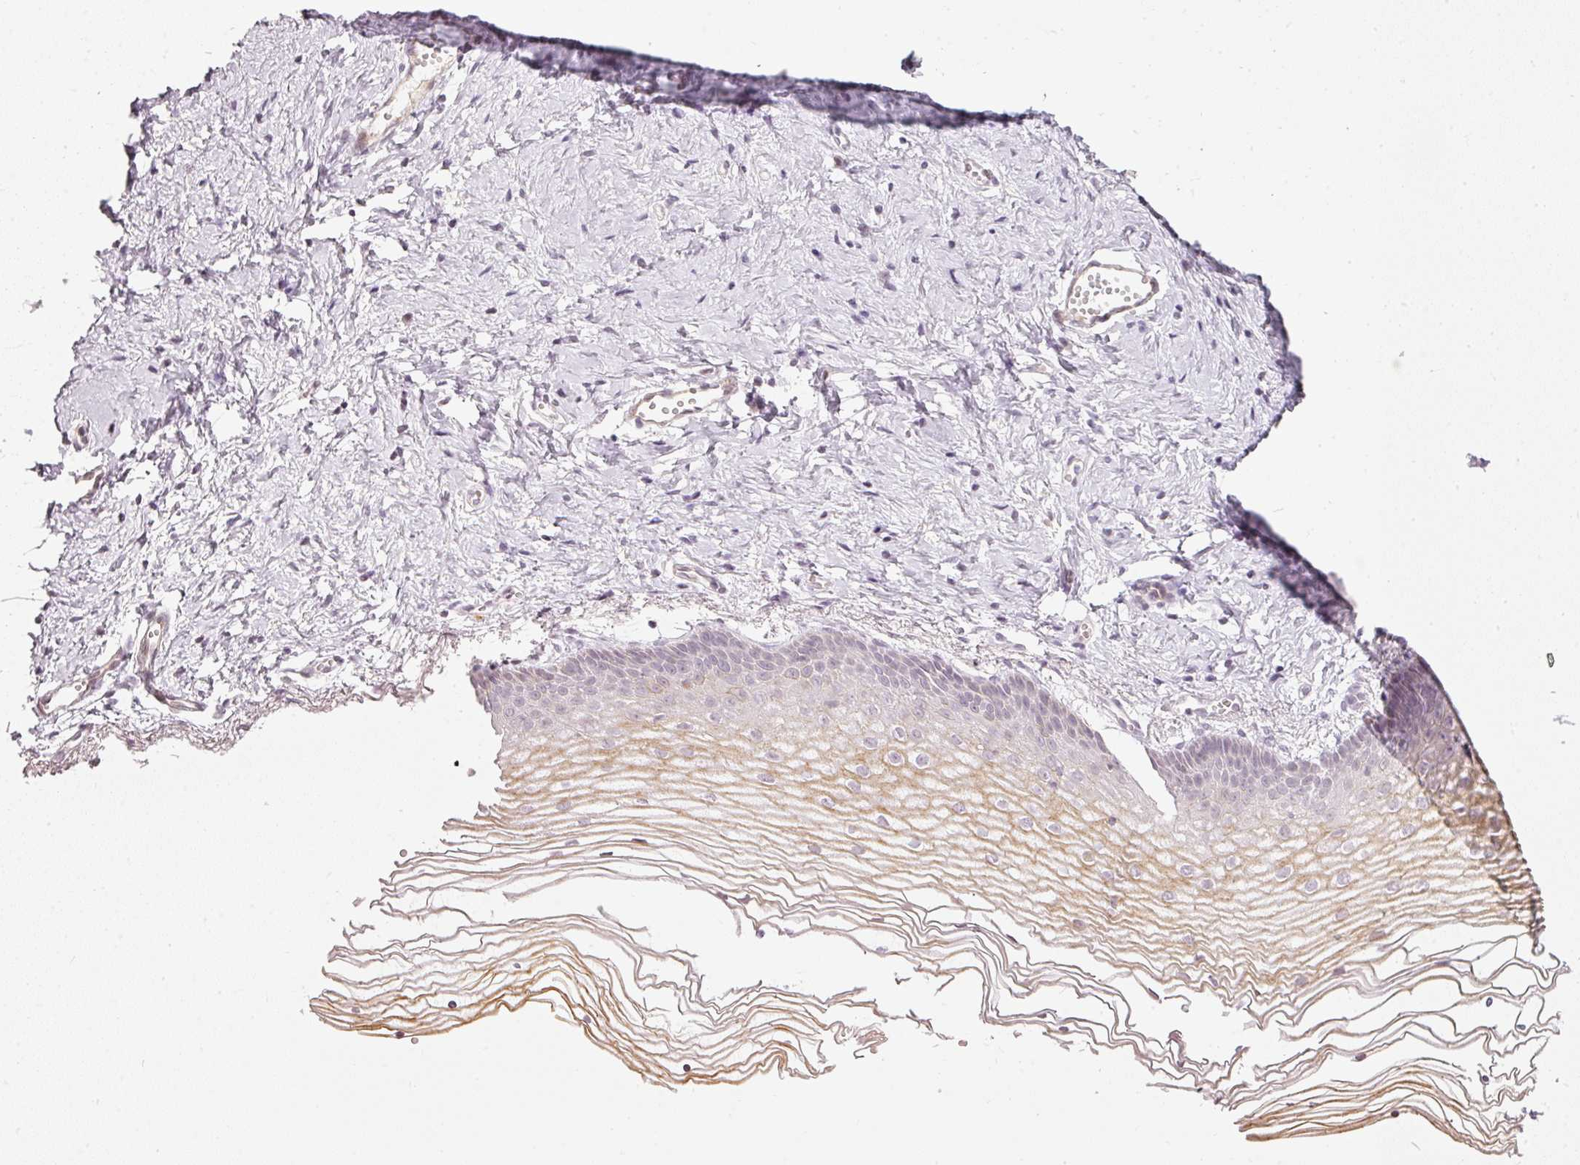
{"staining": {"intensity": "moderate", "quantity": "<25%", "location": "cytoplasmic/membranous"}, "tissue": "vagina", "cell_type": "Squamous epithelial cells", "image_type": "normal", "snomed": [{"axis": "morphology", "description": "Normal tissue, NOS"}, {"axis": "topography", "description": "Vagina"}], "caption": "Moderate cytoplasmic/membranous positivity is seen in about <25% of squamous epithelial cells in unremarkable vagina.", "gene": "NRDE2", "patient": {"sex": "female", "age": 56}}